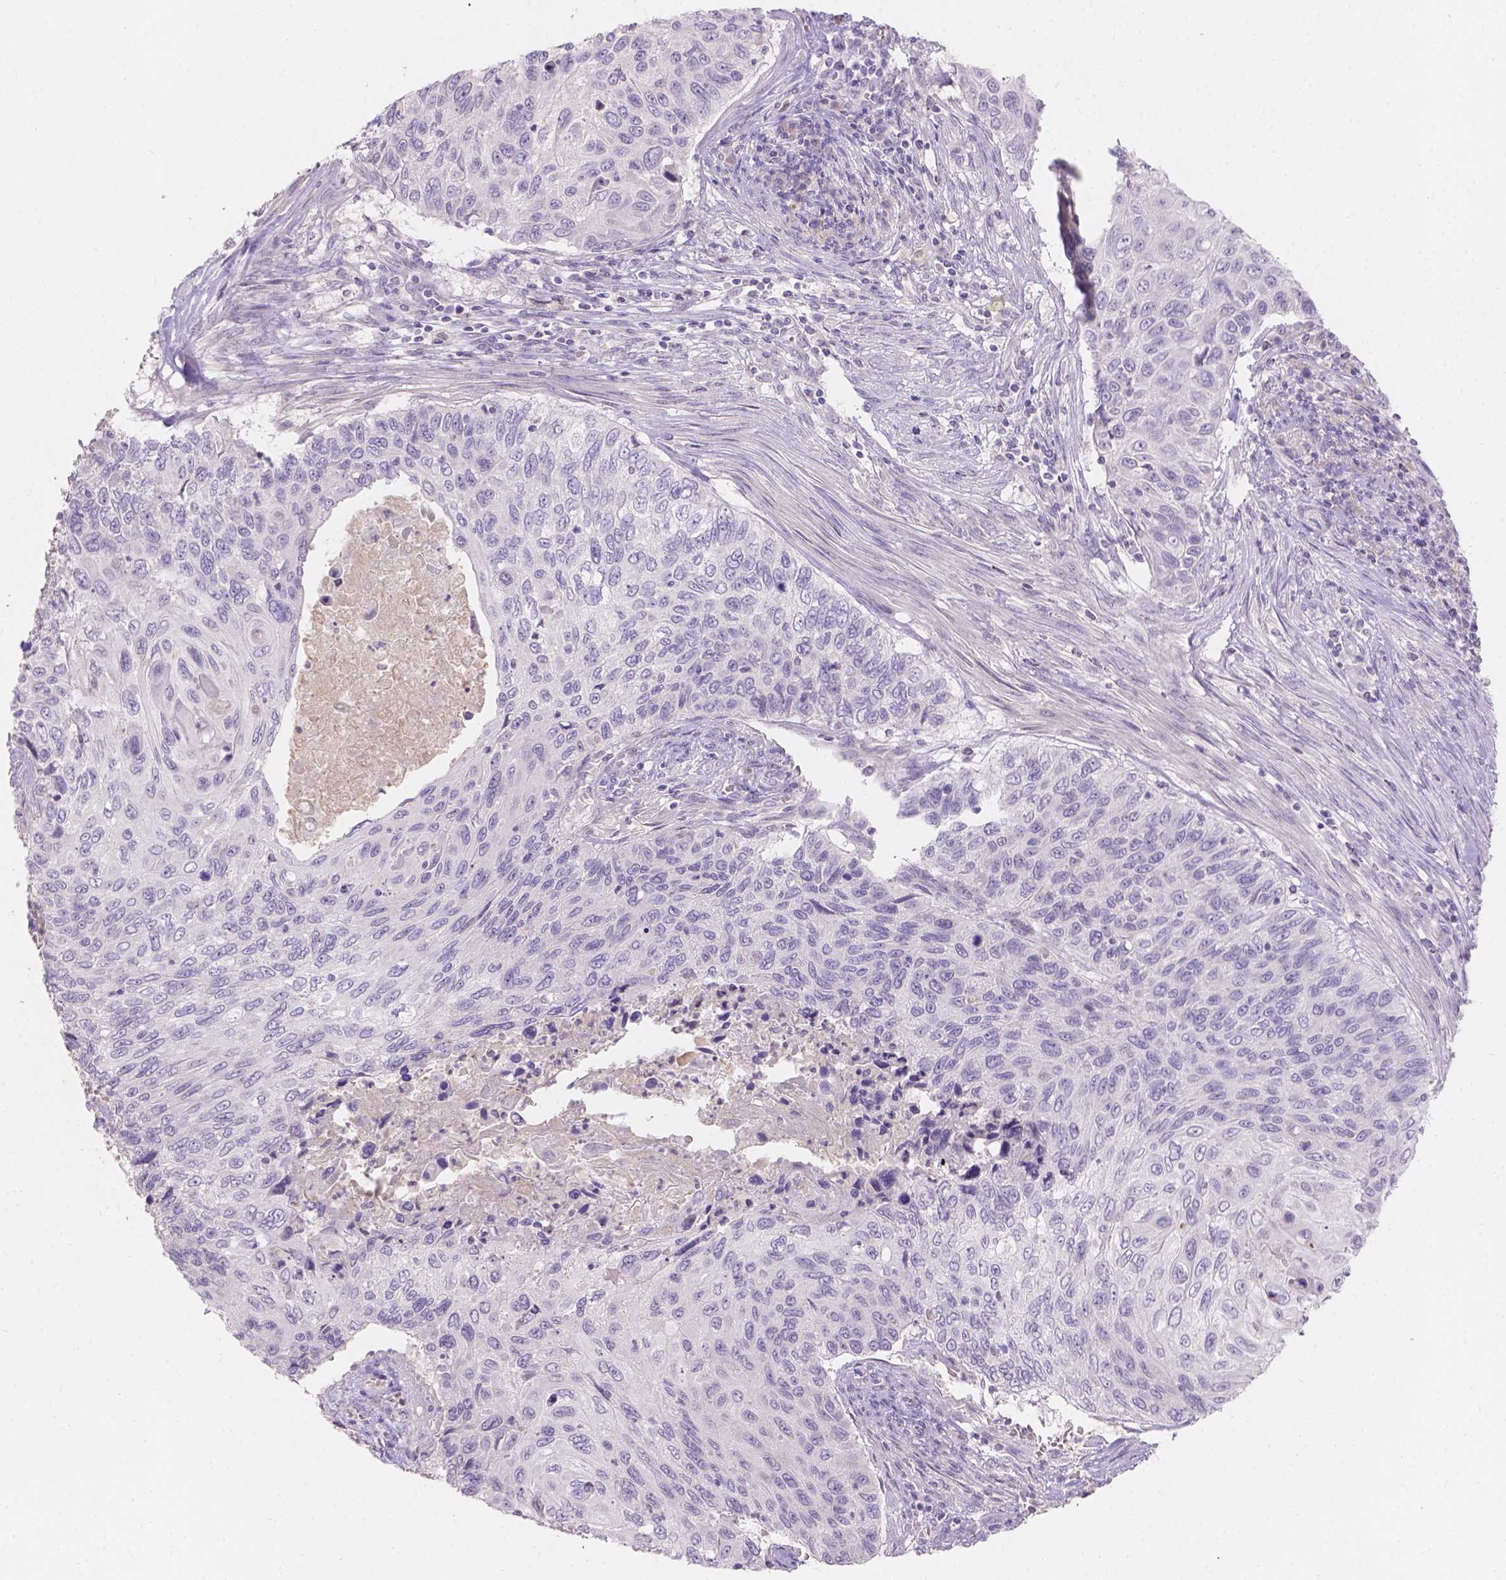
{"staining": {"intensity": "negative", "quantity": "none", "location": "none"}, "tissue": "cervical cancer", "cell_type": "Tumor cells", "image_type": "cancer", "snomed": [{"axis": "morphology", "description": "Squamous cell carcinoma, NOS"}, {"axis": "topography", "description": "Cervix"}], "caption": "Immunohistochemical staining of cervical cancer demonstrates no significant positivity in tumor cells.", "gene": "DCAF4L1", "patient": {"sex": "female", "age": 70}}